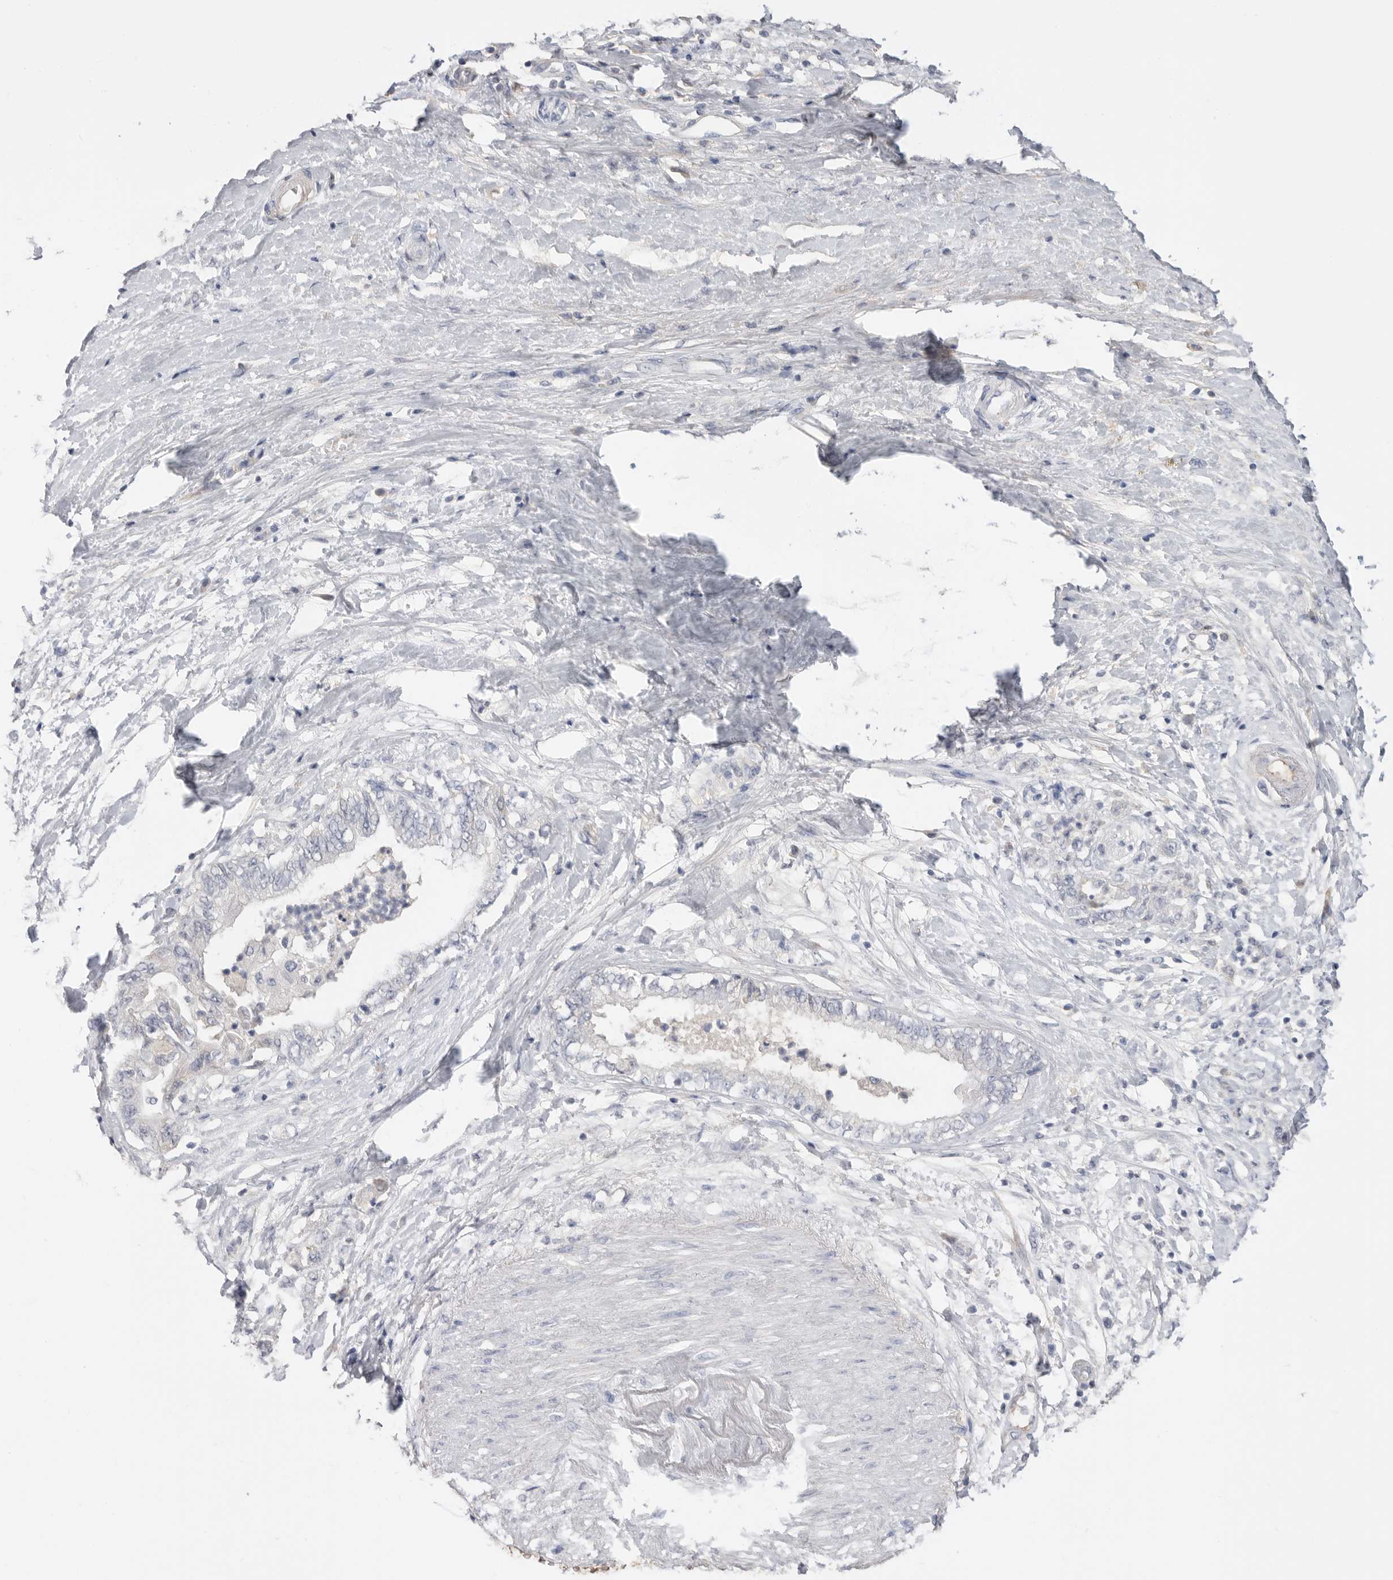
{"staining": {"intensity": "negative", "quantity": "none", "location": "none"}, "tissue": "pancreatic cancer", "cell_type": "Tumor cells", "image_type": "cancer", "snomed": [{"axis": "morphology", "description": "Adenocarcinoma, NOS"}, {"axis": "topography", "description": "Pancreas"}], "caption": "Immunohistochemistry of adenocarcinoma (pancreatic) shows no positivity in tumor cells.", "gene": "APOA2", "patient": {"sex": "female", "age": 73}}